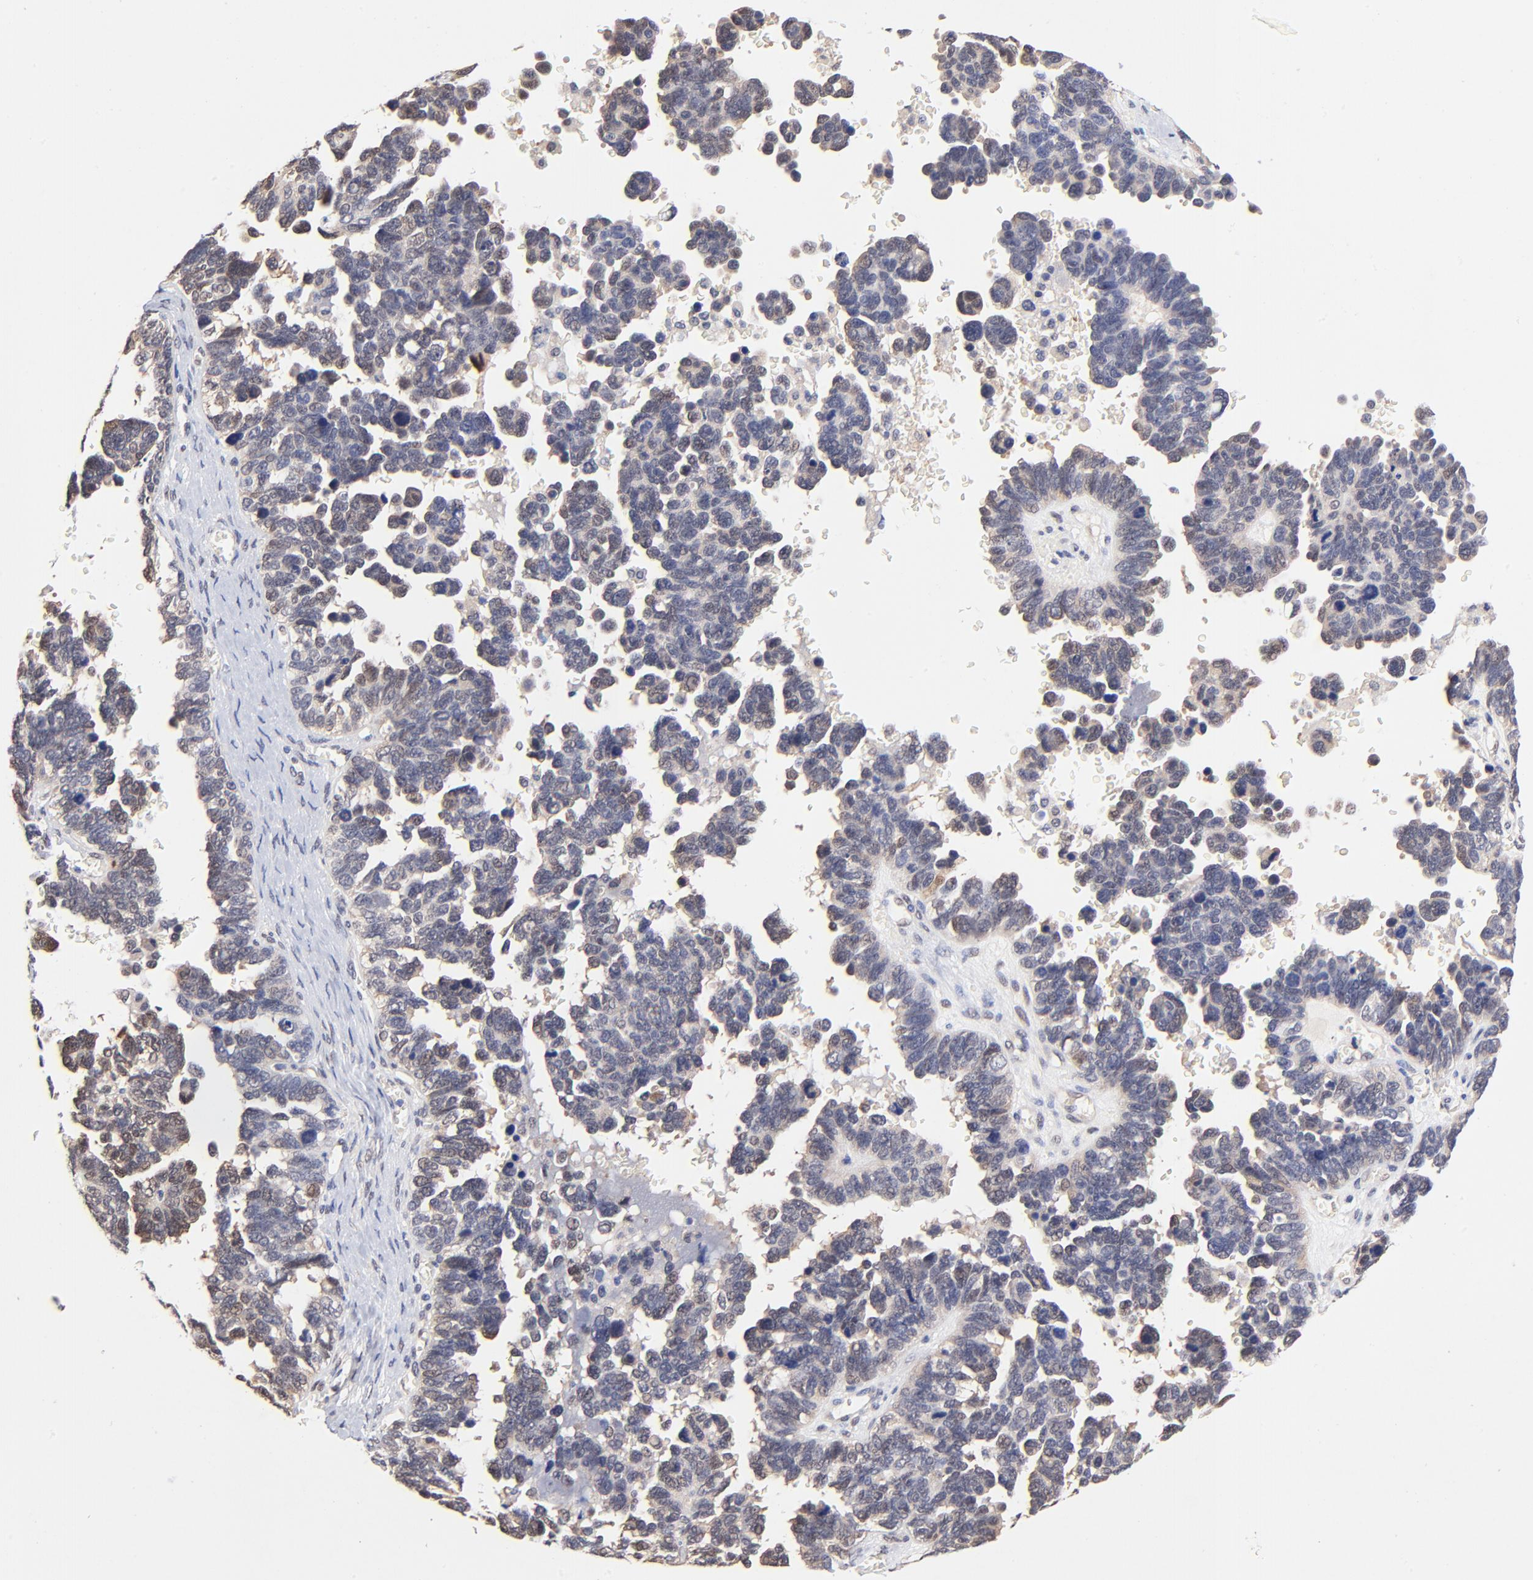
{"staining": {"intensity": "weak", "quantity": "<25%", "location": "nuclear"}, "tissue": "ovarian cancer", "cell_type": "Tumor cells", "image_type": "cancer", "snomed": [{"axis": "morphology", "description": "Cystadenocarcinoma, serous, NOS"}, {"axis": "topography", "description": "Ovary"}], "caption": "The histopathology image reveals no staining of tumor cells in ovarian serous cystadenocarcinoma.", "gene": "TXNL1", "patient": {"sex": "female", "age": 69}}